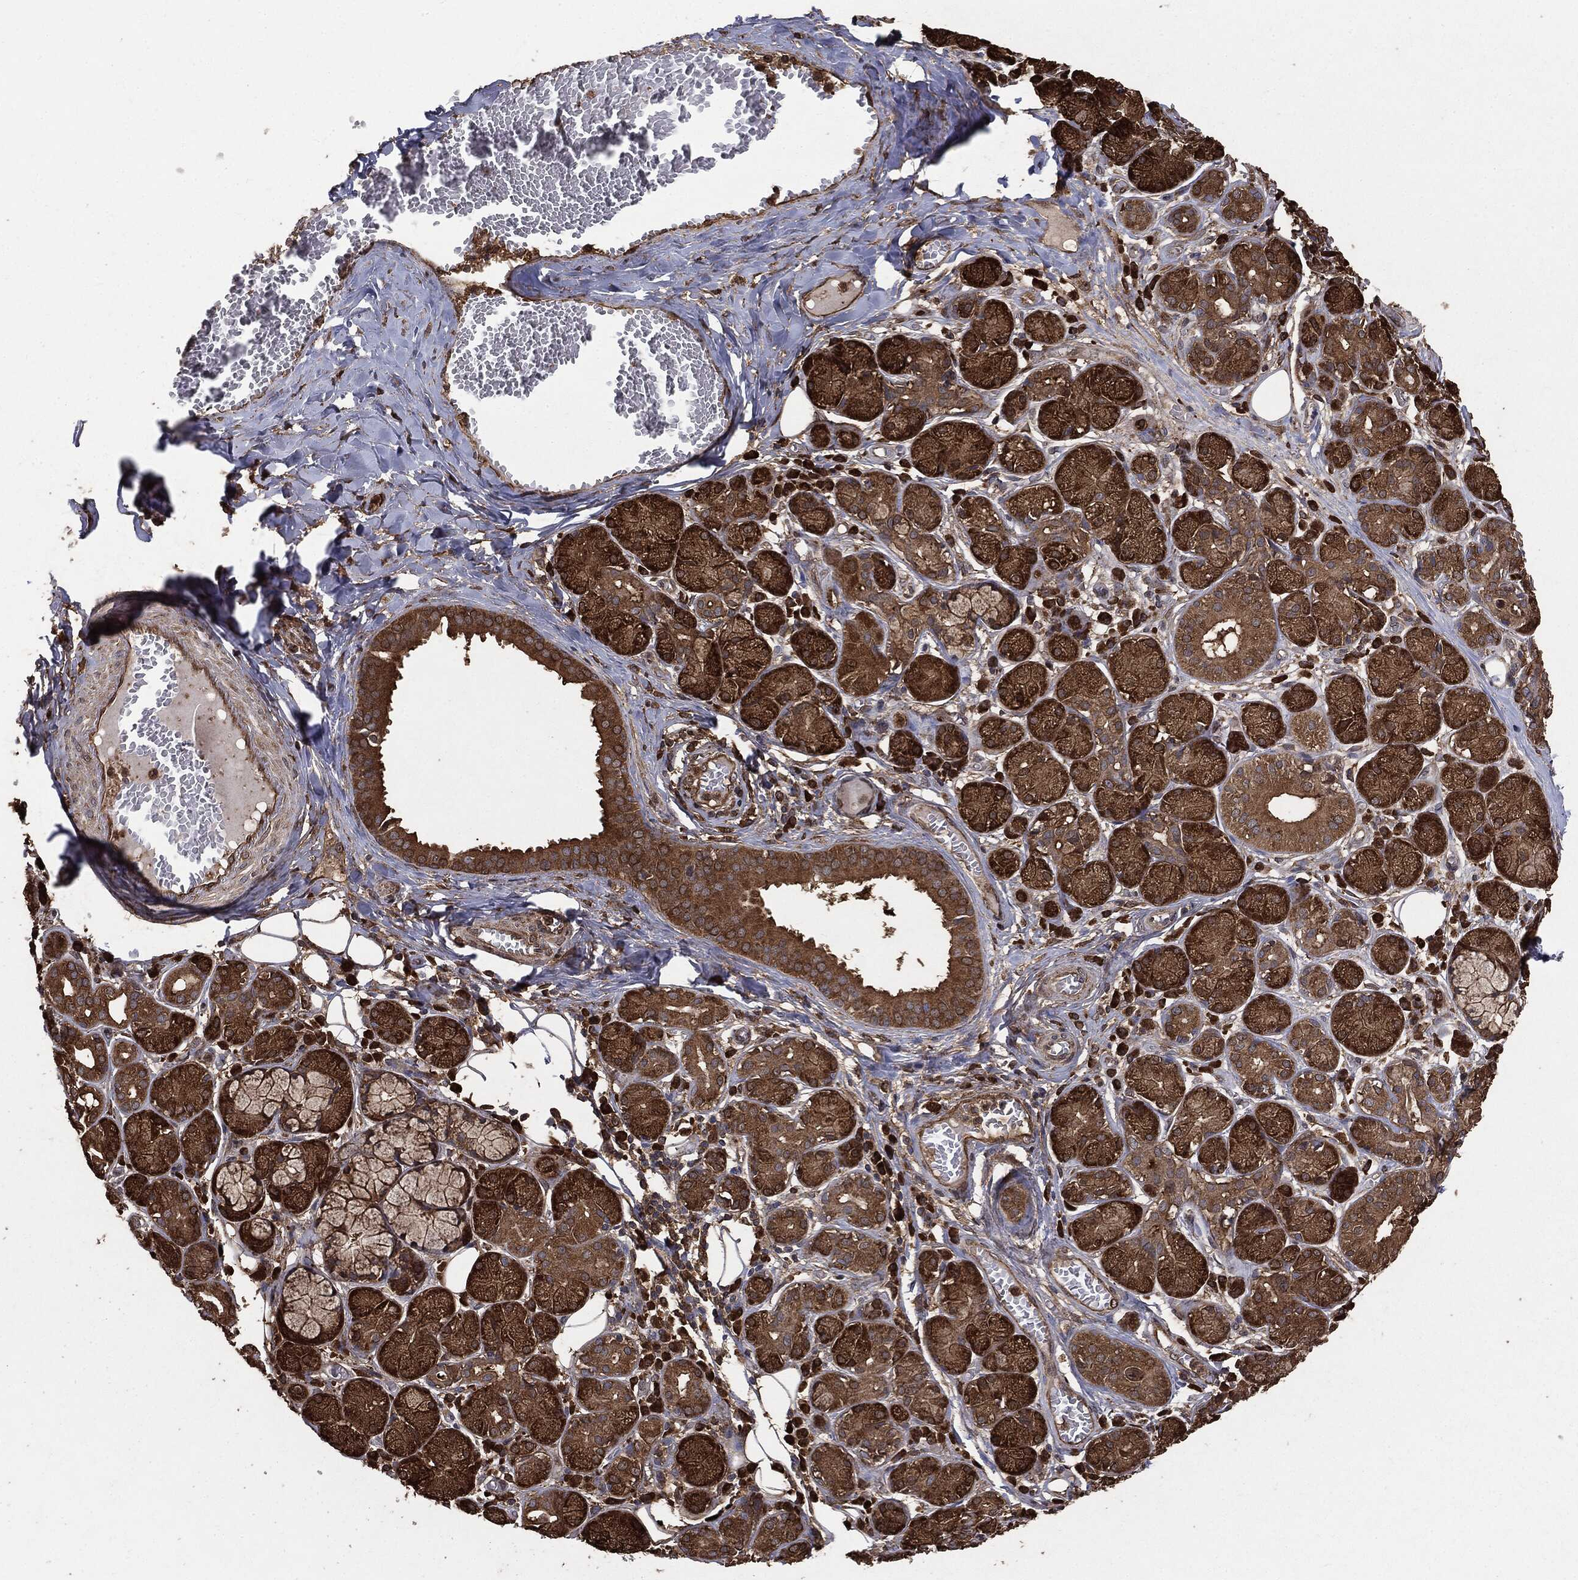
{"staining": {"intensity": "strong", "quantity": ">75%", "location": "cytoplasmic/membranous"}, "tissue": "salivary gland", "cell_type": "Glandular cells", "image_type": "normal", "snomed": [{"axis": "morphology", "description": "Normal tissue, NOS"}, {"axis": "topography", "description": "Salivary gland"}], "caption": "High-magnification brightfield microscopy of normal salivary gland stained with DAB (brown) and counterstained with hematoxylin (blue). glandular cells exhibit strong cytoplasmic/membranous expression is appreciated in about>75% of cells.", "gene": "NME1", "patient": {"sex": "male", "age": 71}}